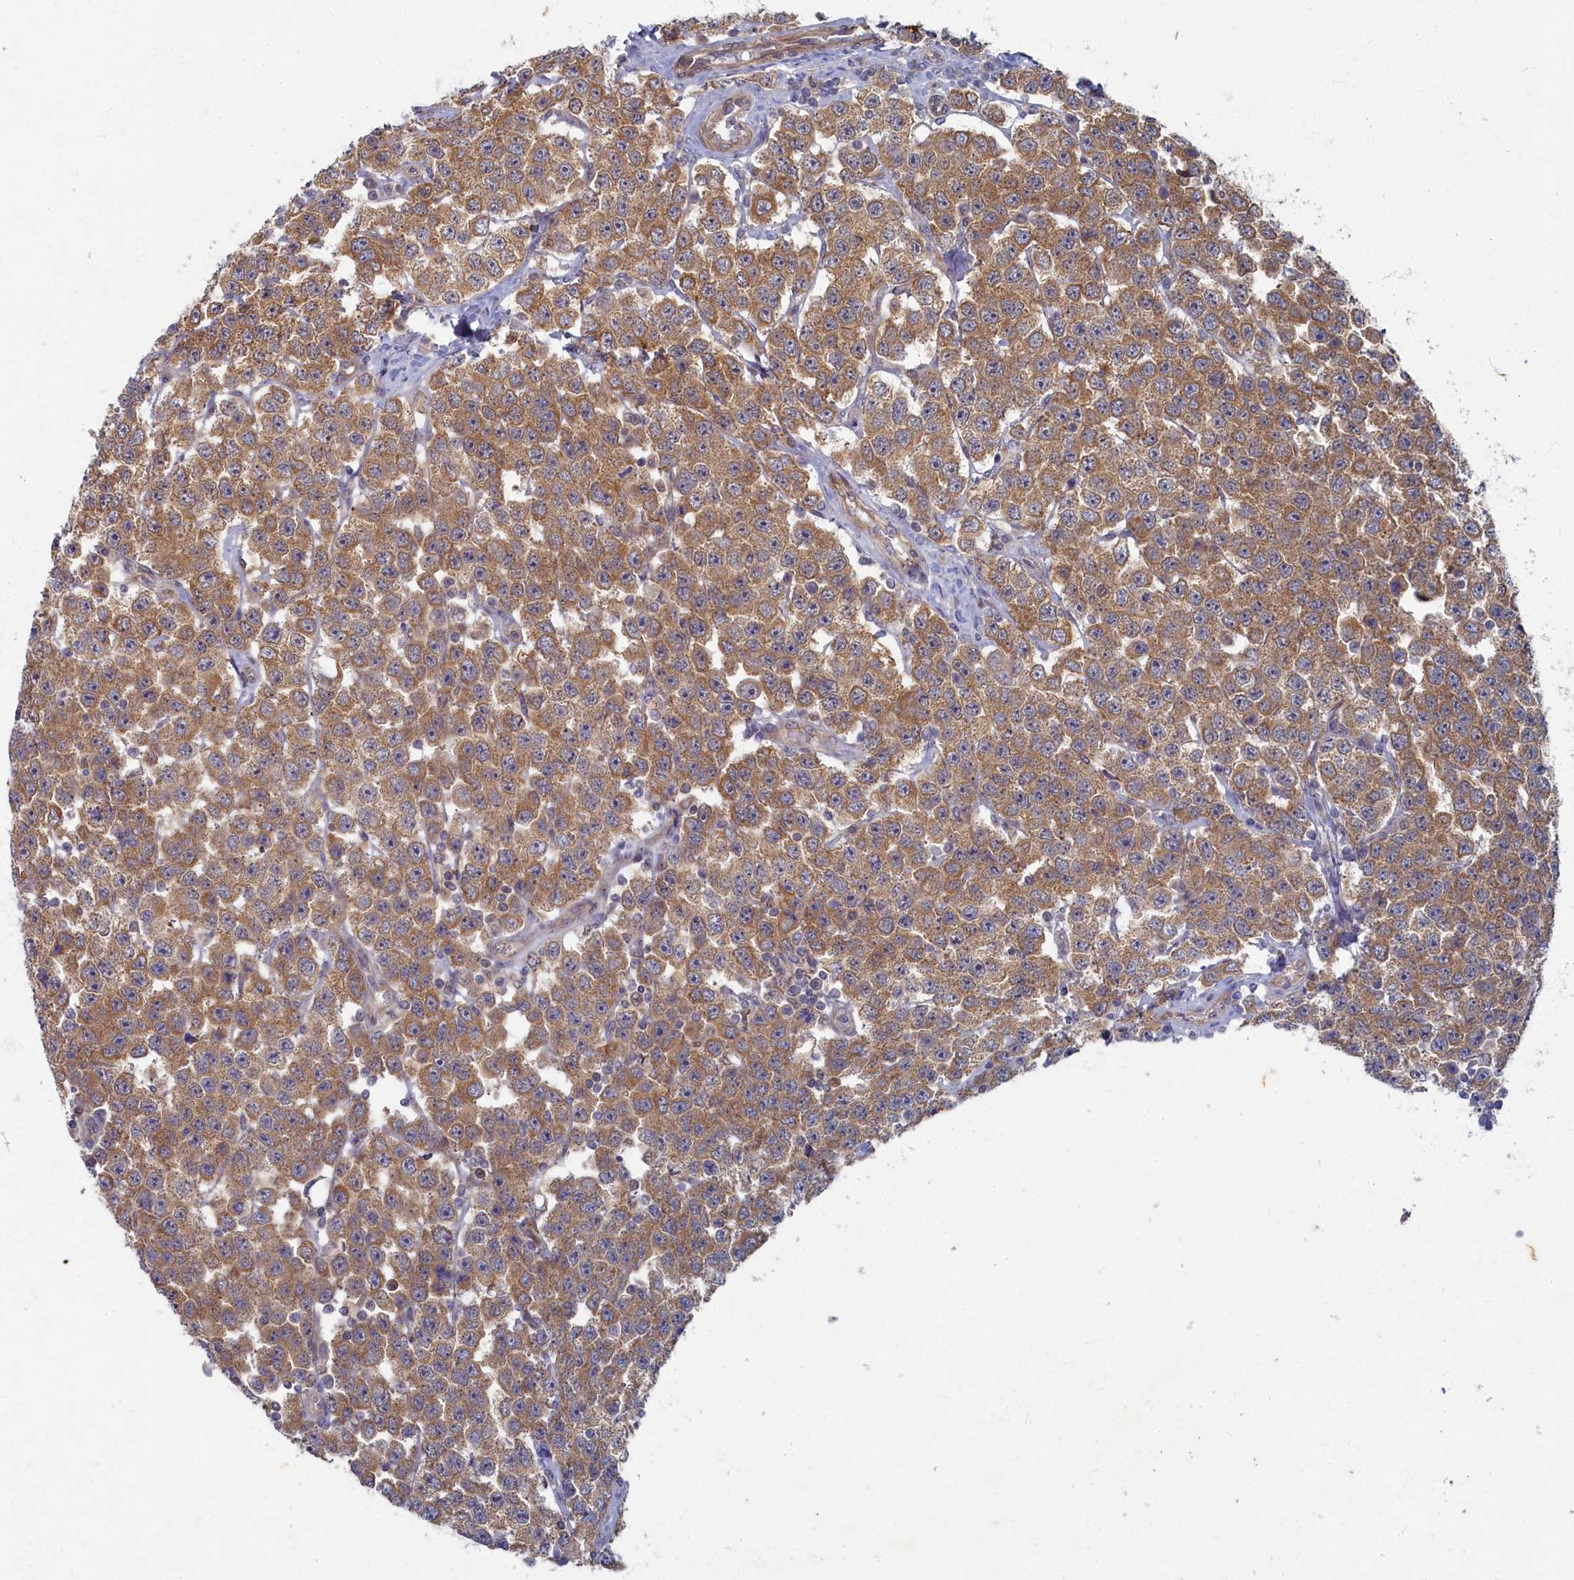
{"staining": {"intensity": "moderate", "quantity": ">75%", "location": "cytoplasmic/membranous"}, "tissue": "testis cancer", "cell_type": "Tumor cells", "image_type": "cancer", "snomed": [{"axis": "morphology", "description": "Seminoma, NOS"}, {"axis": "topography", "description": "Testis"}], "caption": "There is medium levels of moderate cytoplasmic/membranous positivity in tumor cells of testis seminoma, as demonstrated by immunohistochemical staining (brown color).", "gene": "WDR59", "patient": {"sex": "male", "age": 28}}